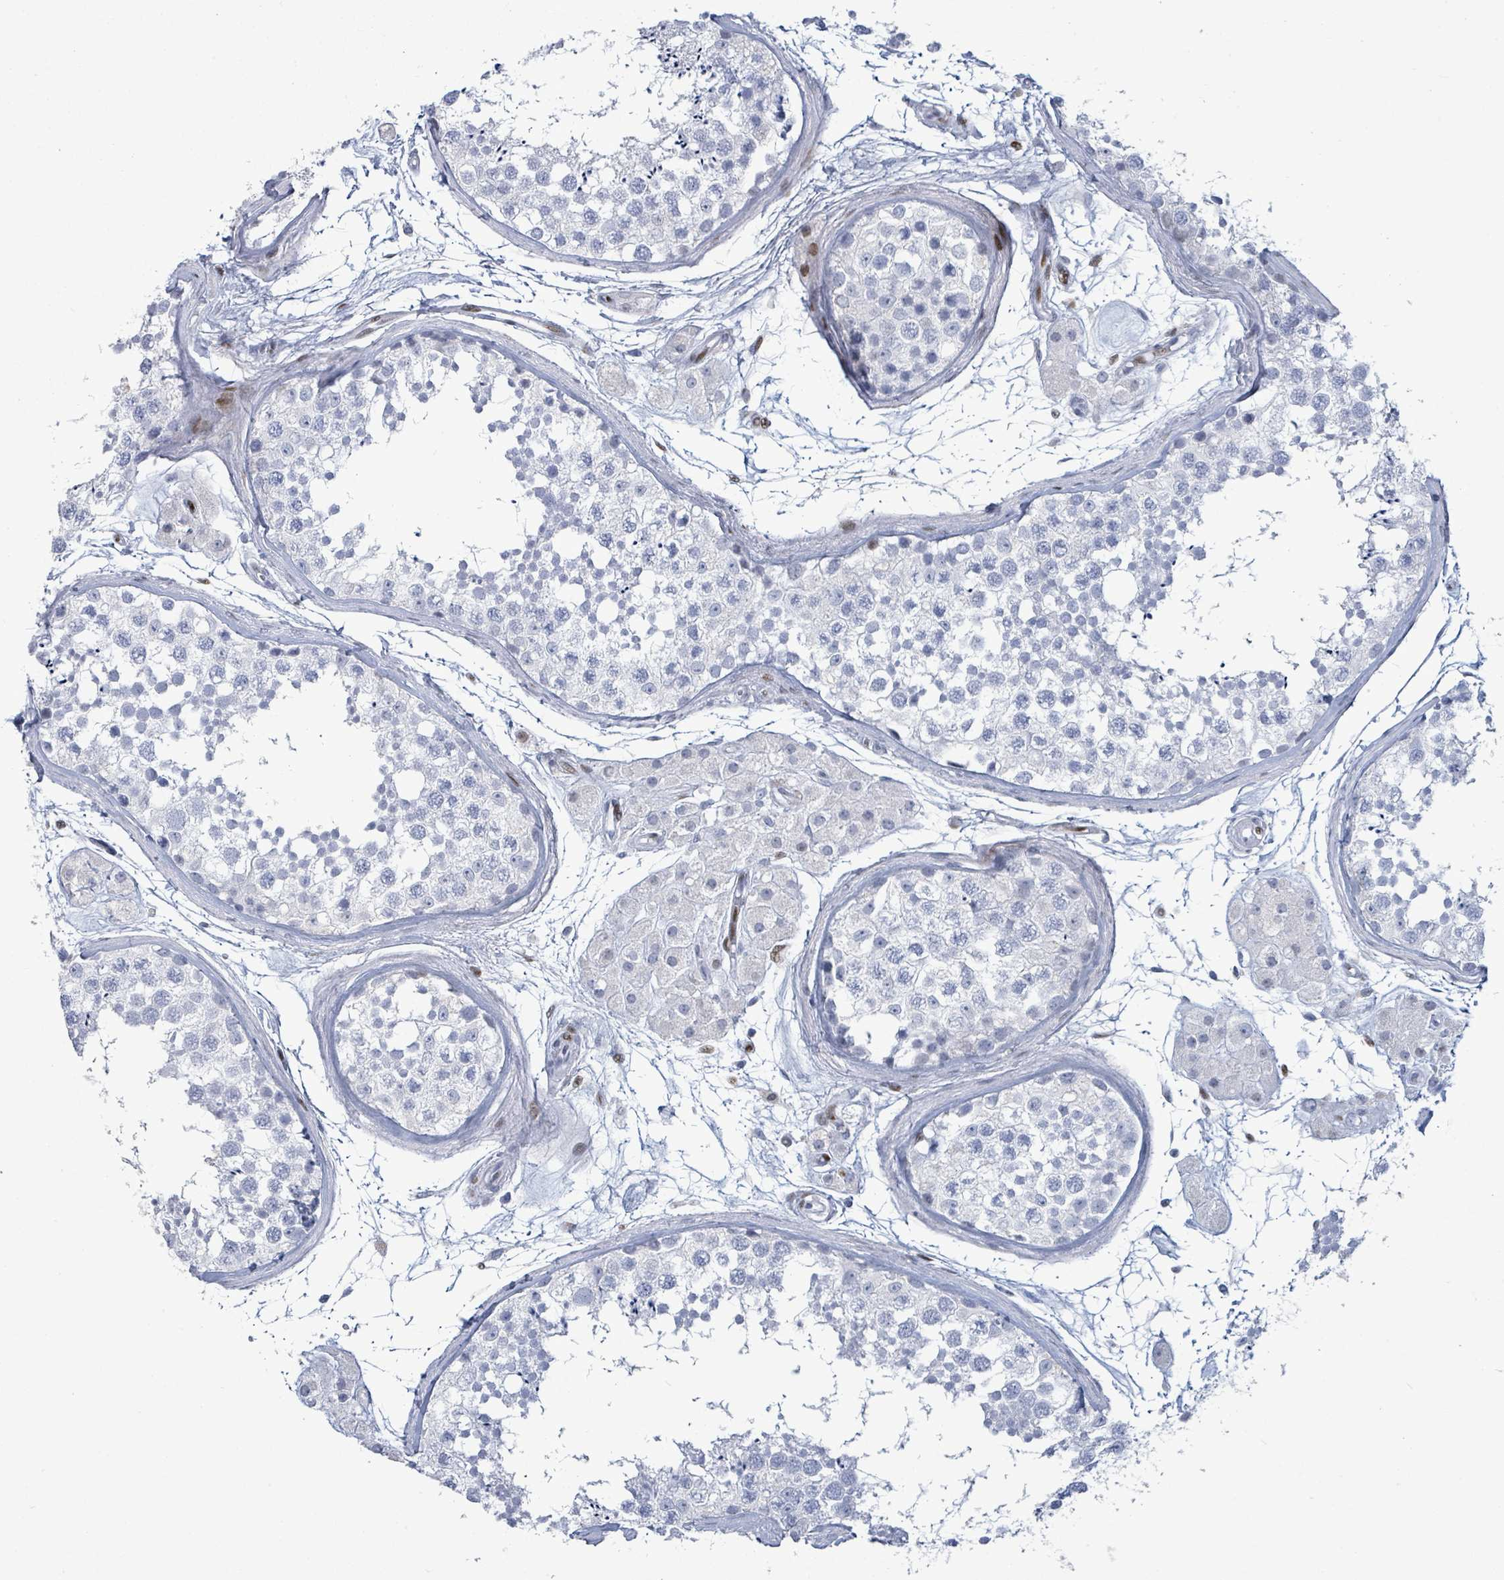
{"staining": {"intensity": "negative", "quantity": "none", "location": "none"}, "tissue": "testis", "cell_type": "Cells in seminiferous ducts", "image_type": "normal", "snomed": [{"axis": "morphology", "description": "Normal tissue, NOS"}, {"axis": "topography", "description": "Testis"}], "caption": "A high-resolution image shows immunohistochemistry (IHC) staining of normal testis, which shows no significant positivity in cells in seminiferous ducts. (Stains: DAB (3,3'-diaminobenzidine) immunohistochemistry with hematoxylin counter stain, Microscopy: brightfield microscopy at high magnification).", "gene": "MALL", "patient": {"sex": "male", "age": 56}}